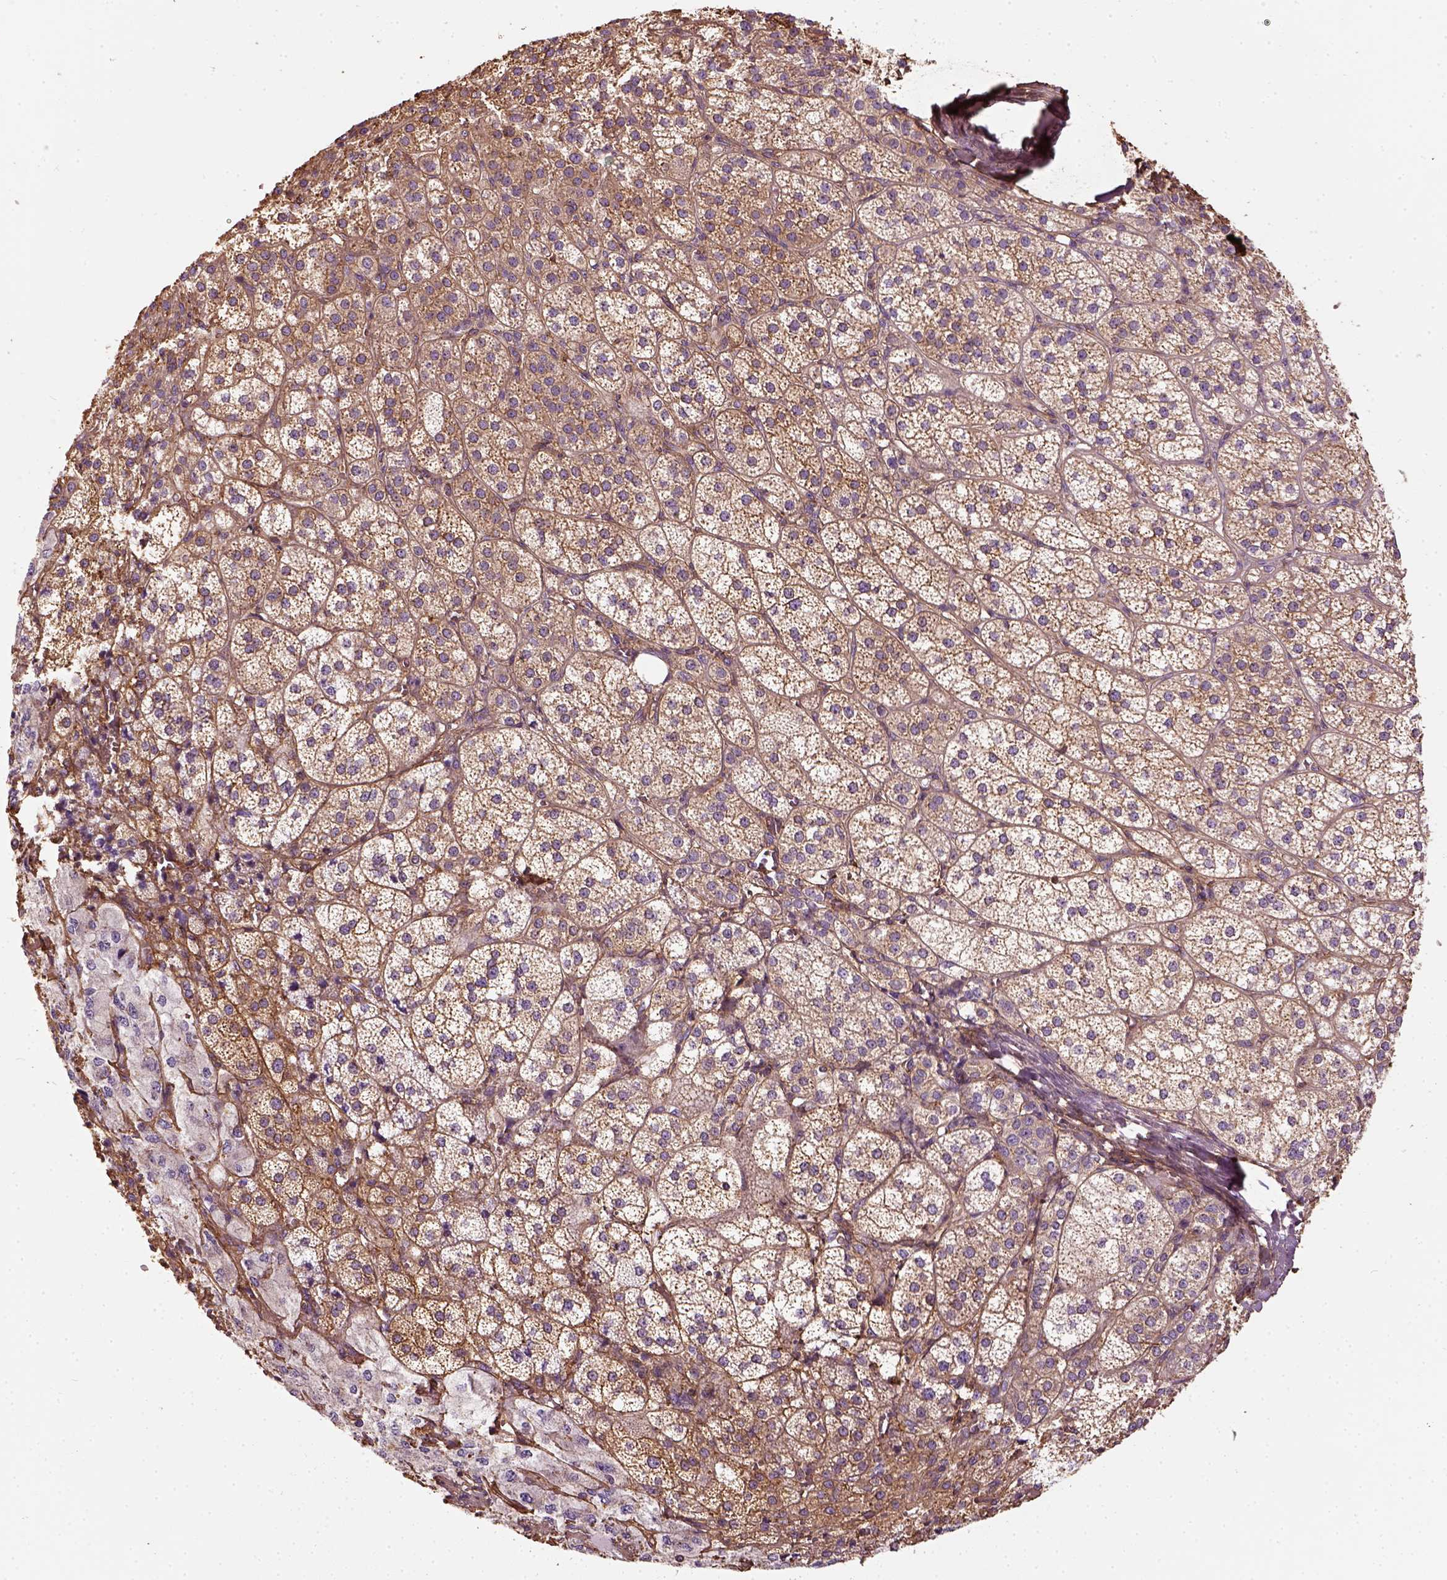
{"staining": {"intensity": "moderate", "quantity": ">75%", "location": "cytoplasmic/membranous"}, "tissue": "adrenal gland", "cell_type": "Glandular cells", "image_type": "normal", "snomed": [{"axis": "morphology", "description": "Normal tissue, NOS"}, {"axis": "topography", "description": "Adrenal gland"}], "caption": "Immunohistochemistry micrograph of normal human adrenal gland stained for a protein (brown), which exhibits medium levels of moderate cytoplasmic/membranous positivity in about >75% of glandular cells.", "gene": "COL6A2", "patient": {"sex": "female", "age": 60}}